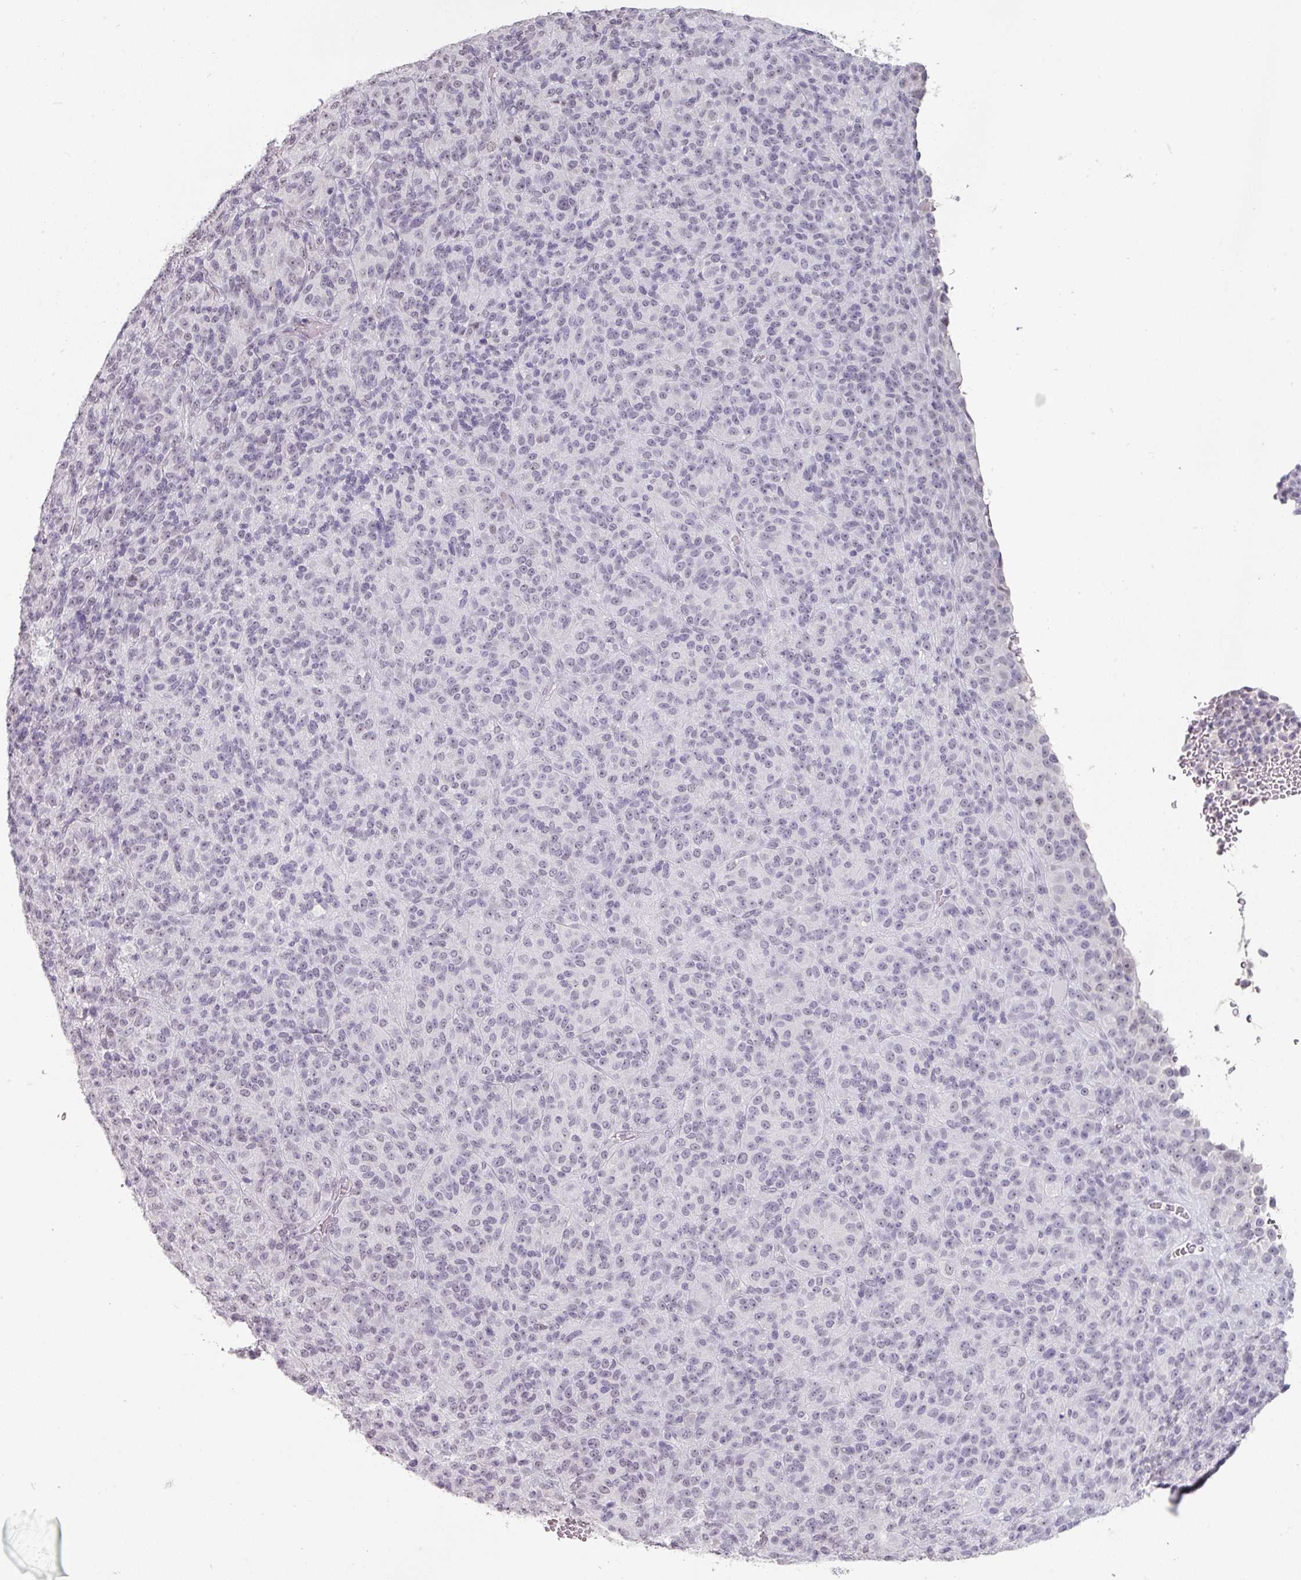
{"staining": {"intensity": "negative", "quantity": "none", "location": "none"}, "tissue": "melanoma", "cell_type": "Tumor cells", "image_type": "cancer", "snomed": [{"axis": "morphology", "description": "Malignant melanoma, Metastatic site"}, {"axis": "topography", "description": "Brain"}], "caption": "The photomicrograph exhibits no significant positivity in tumor cells of malignant melanoma (metastatic site).", "gene": "SPRR1A", "patient": {"sex": "female", "age": 56}}